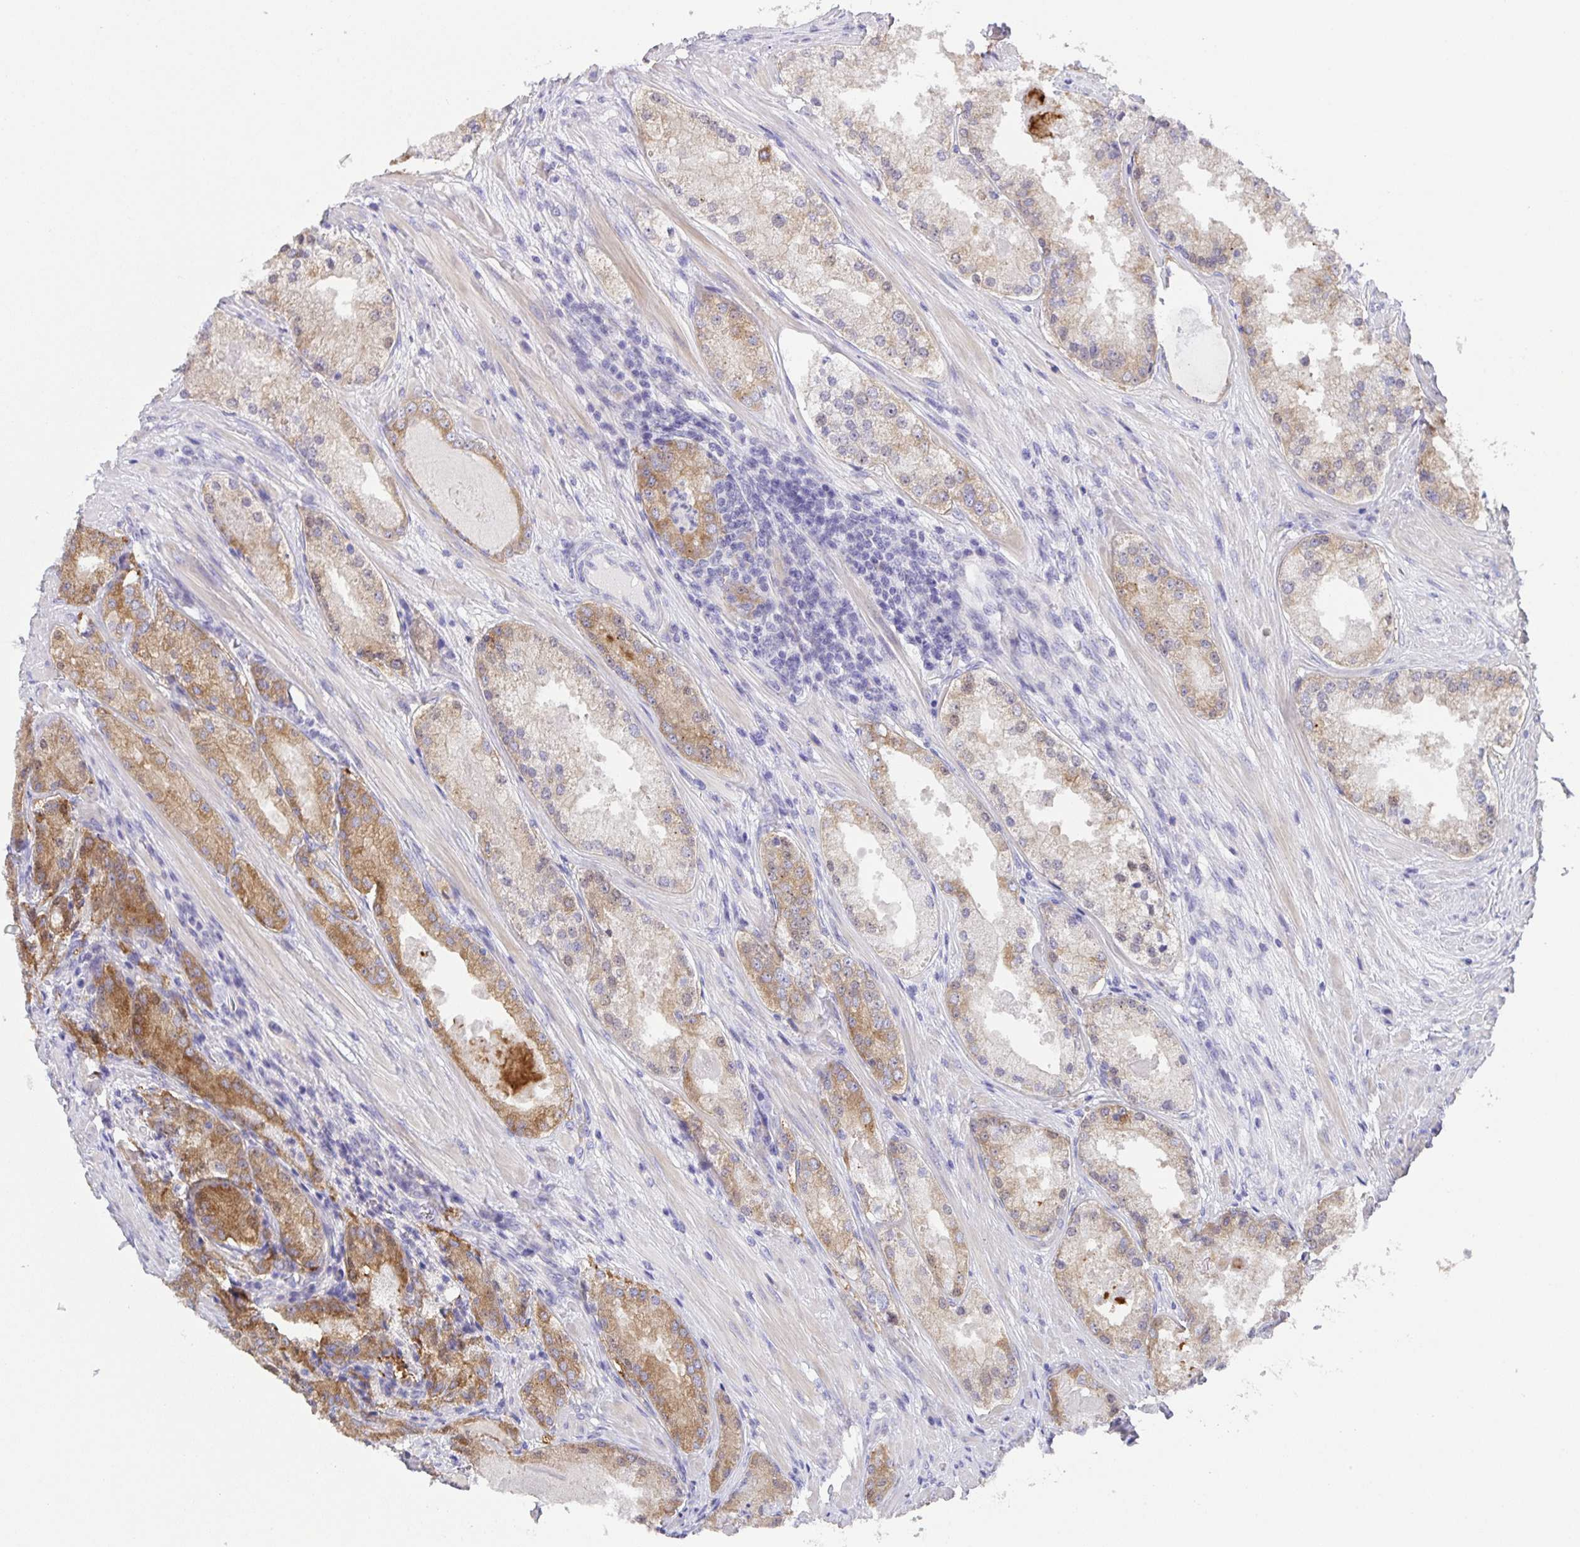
{"staining": {"intensity": "moderate", "quantity": "25%-75%", "location": "cytoplasmic/membranous"}, "tissue": "prostate cancer", "cell_type": "Tumor cells", "image_type": "cancer", "snomed": [{"axis": "morphology", "description": "Adenocarcinoma, Low grade"}, {"axis": "topography", "description": "Prostate"}], "caption": "Protein analysis of adenocarcinoma (low-grade) (prostate) tissue reveals moderate cytoplasmic/membranous expression in approximately 25%-75% of tumor cells. (brown staining indicates protein expression, while blue staining denotes nuclei).", "gene": "PRR36", "patient": {"sex": "male", "age": 68}}